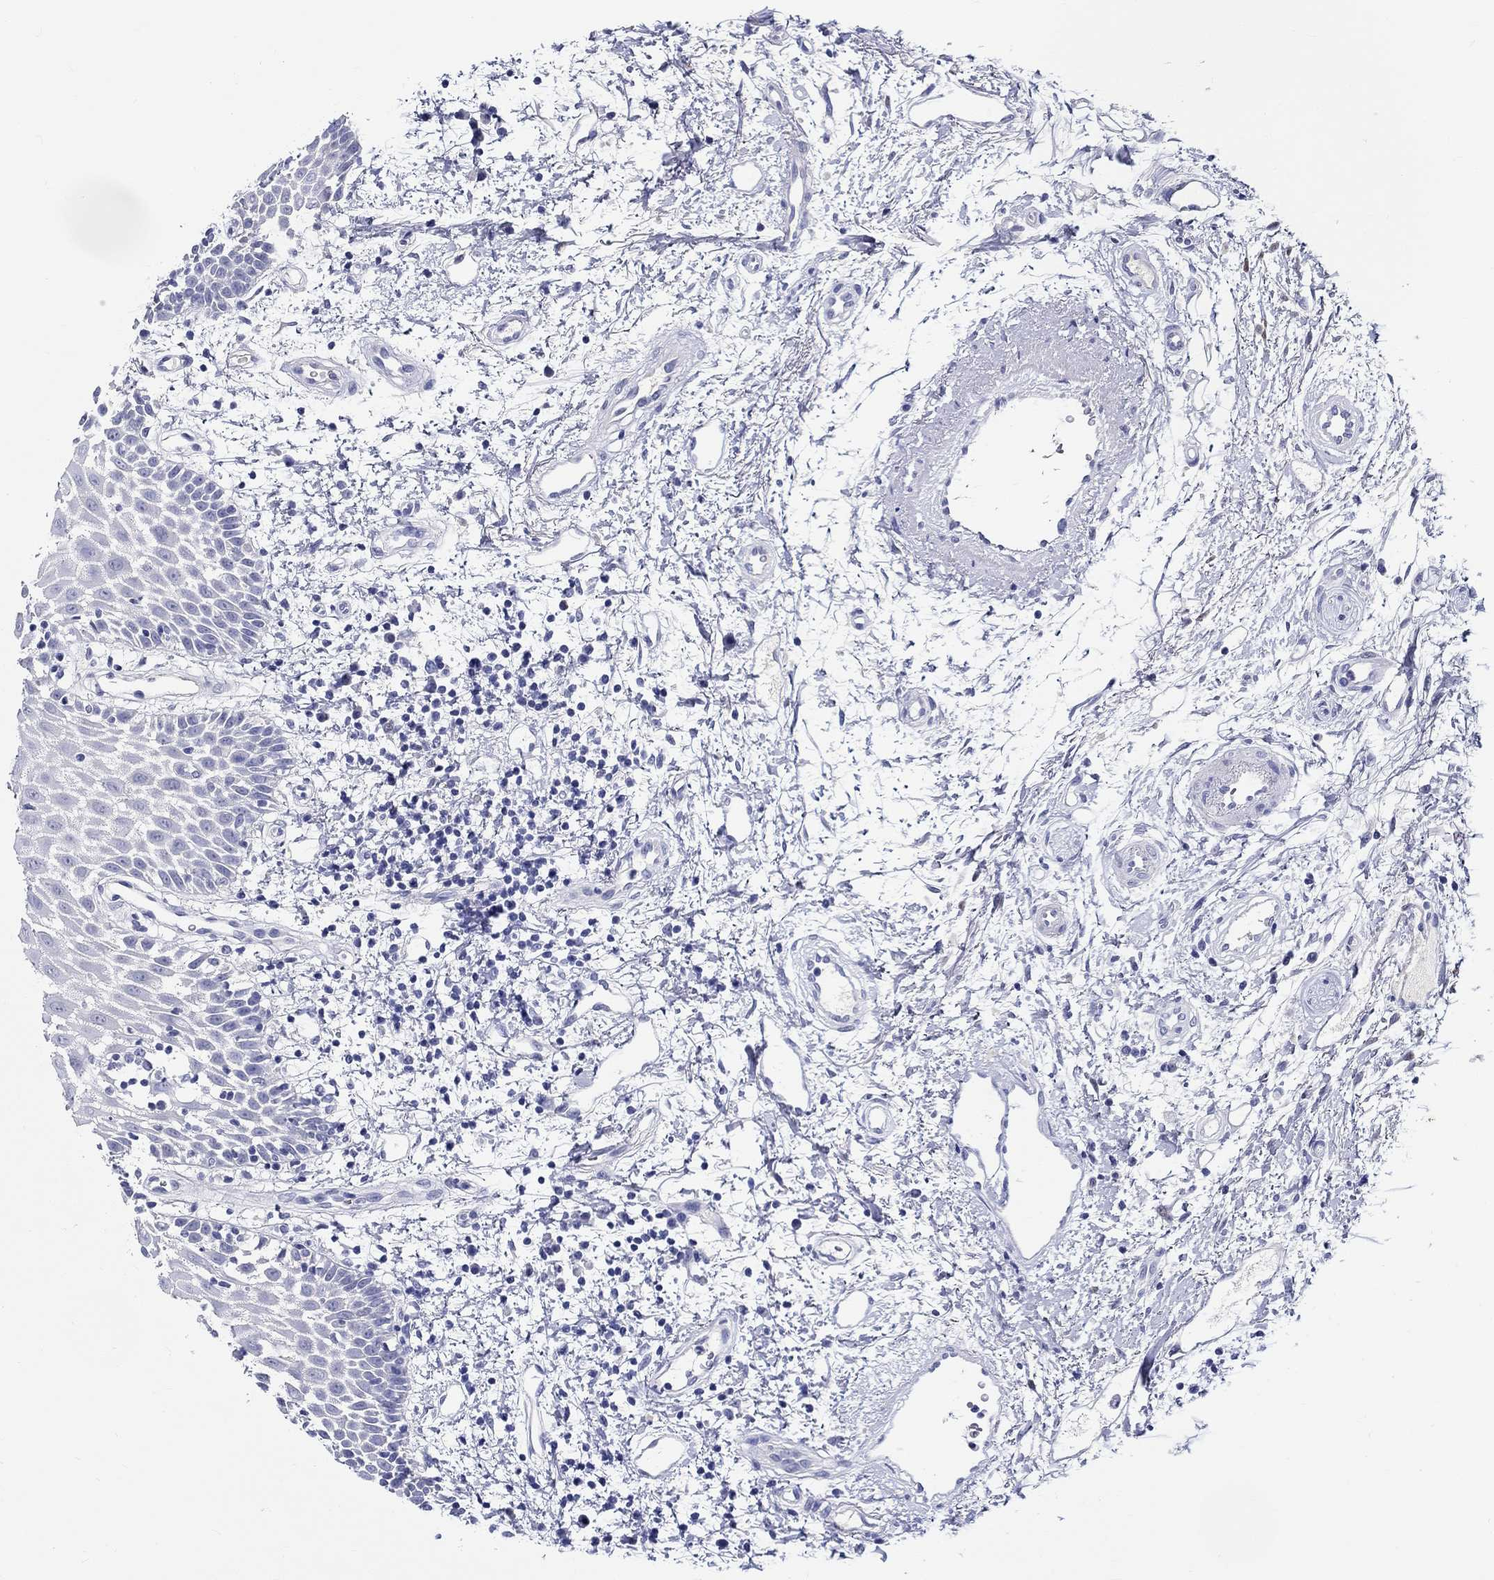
{"staining": {"intensity": "negative", "quantity": "none", "location": "none"}, "tissue": "oral mucosa", "cell_type": "Squamous epithelial cells", "image_type": "normal", "snomed": [{"axis": "morphology", "description": "Normal tissue, NOS"}, {"axis": "morphology", "description": "Squamous cell carcinoma, NOS"}, {"axis": "topography", "description": "Oral tissue"}, {"axis": "topography", "description": "Head-Neck"}], "caption": "A high-resolution image shows IHC staining of normal oral mucosa, which displays no significant positivity in squamous epithelial cells. Nuclei are stained in blue.", "gene": "SLC30A3", "patient": {"sex": "female", "age": 75}}